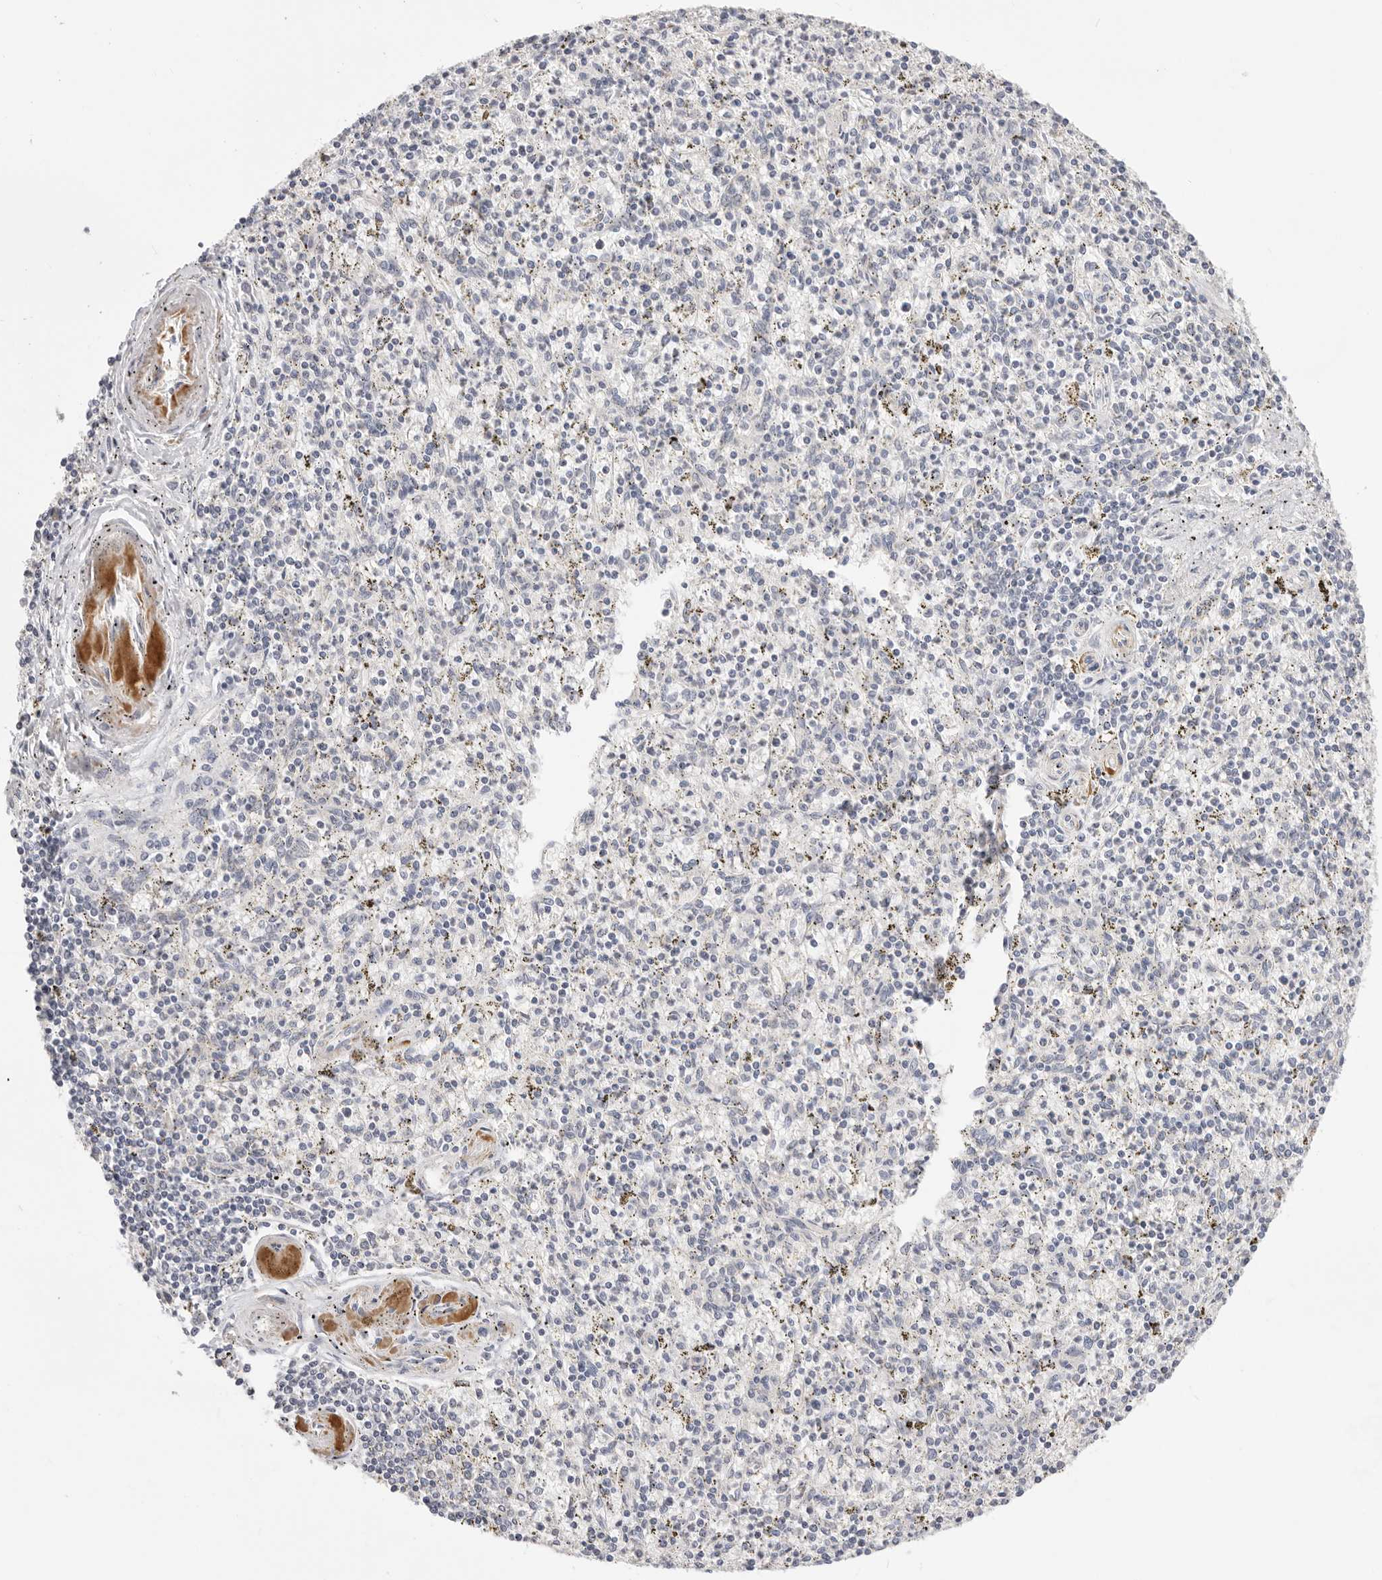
{"staining": {"intensity": "negative", "quantity": "none", "location": "none"}, "tissue": "spleen", "cell_type": "Cells in red pulp", "image_type": "normal", "snomed": [{"axis": "morphology", "description": "Normal tissue, NOS"}, {"axis": "topography", "description": "Spleen"}], "caption": "This is an immunohistochemistry photomicrograph of benign spleen. There is no expression in cells in red pulp.", "gene": "USH1C", "patient": {"sex": "male", "age": 72}}